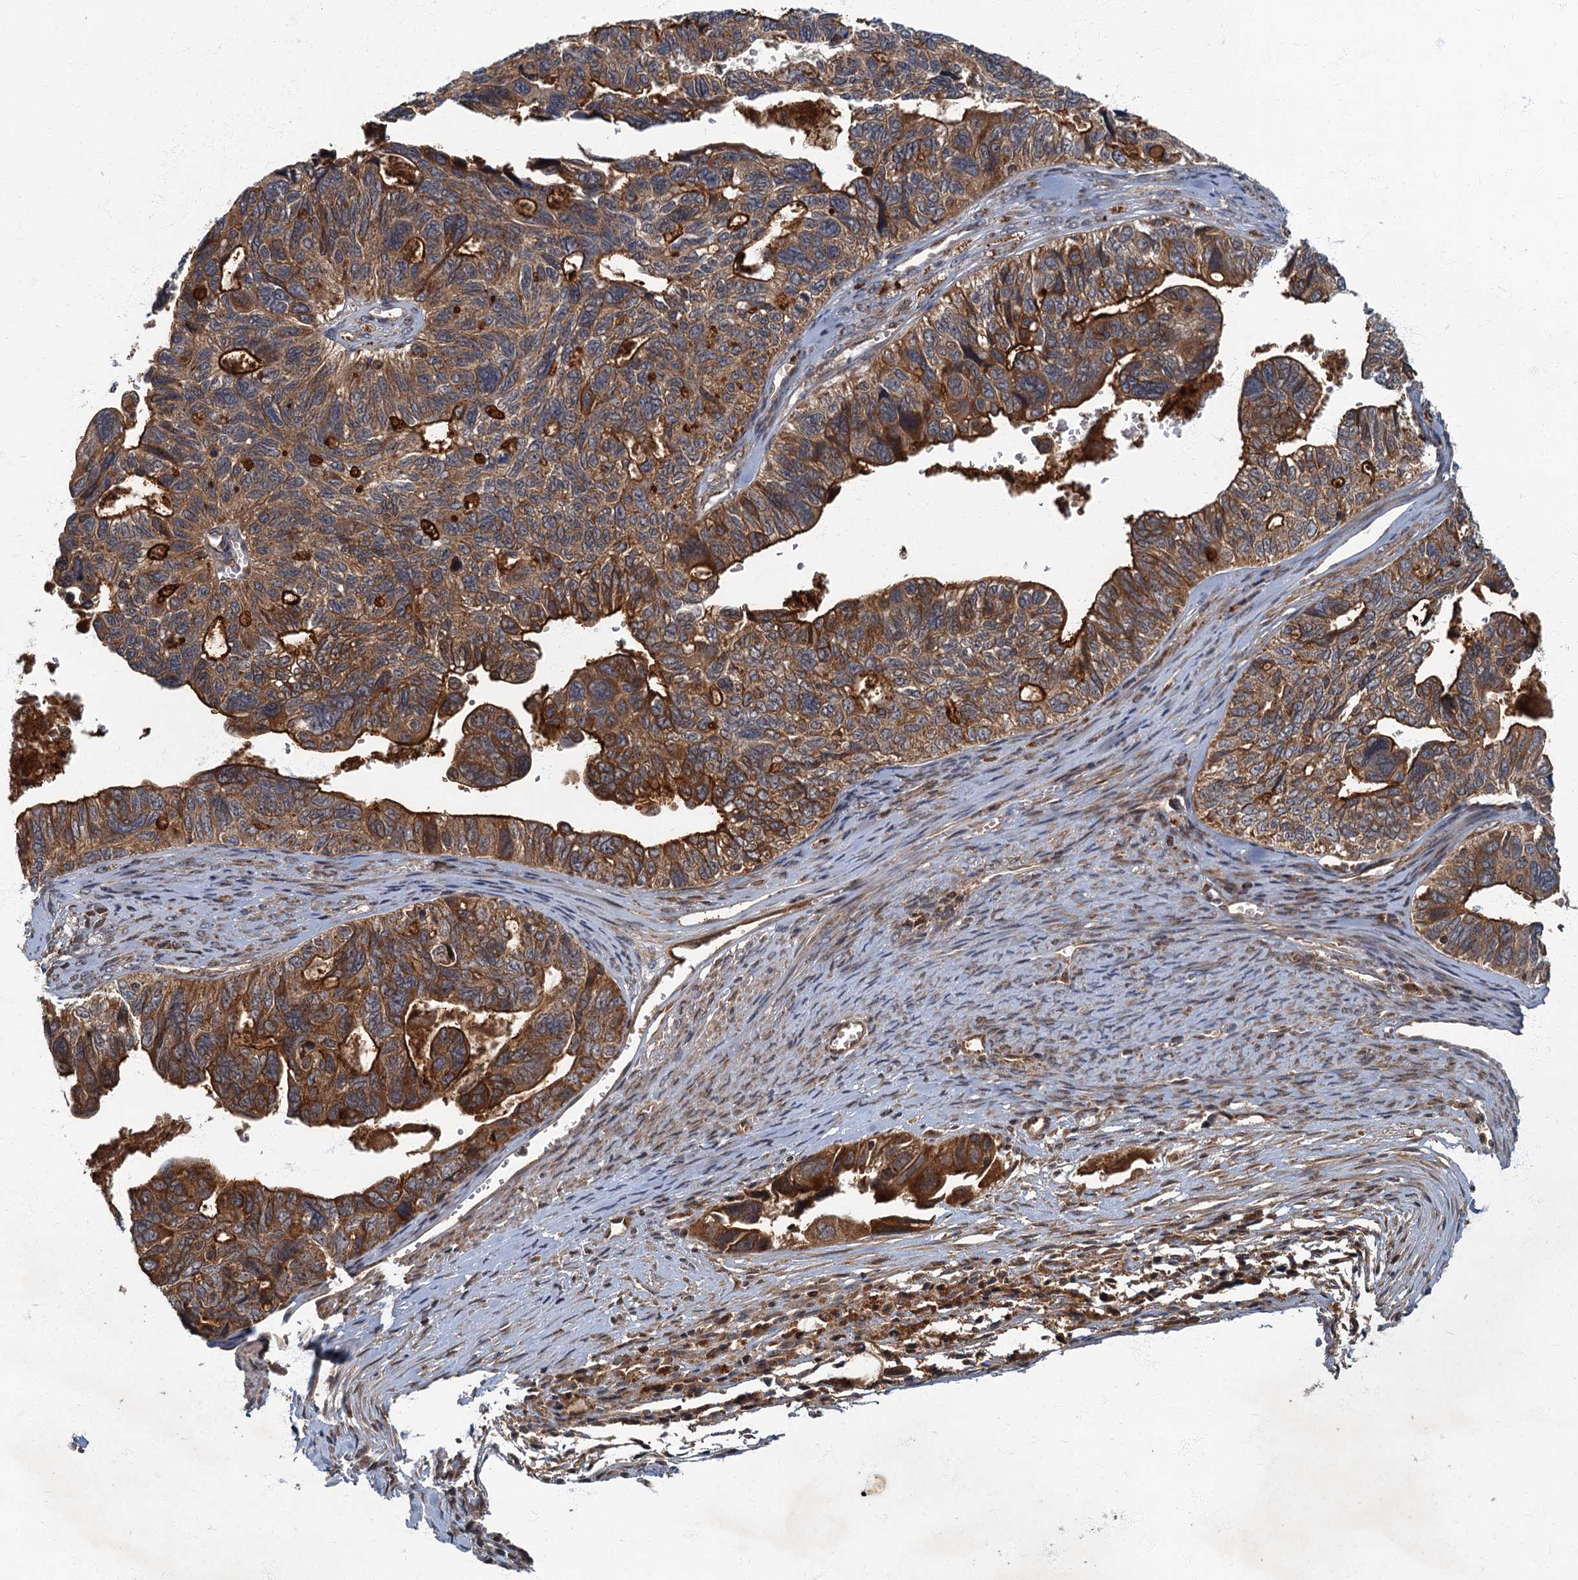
{"staining": {"intensity": "strong", "quantity": ">75%", "location": "cytoplasmic/membranous"}, "tissue": "ovarian cancer", "cell_type": "Tumor cells", "image_type": "cancer", "snomed": [{"axis": "morphology", "description": "Cystadenocarcinoma, serous, NOS"}, {"axis": "topography", "description": "Ovary"}], "caption": "Ovarian serous cystadenocarcinoma was stained to show a protein in brown. There is high levels of strong cytoplasmic/membranous staining in about >75% of tumor cells.", "gene": "SLC11A2", "patient": {"sex": "female", "age": 79}}